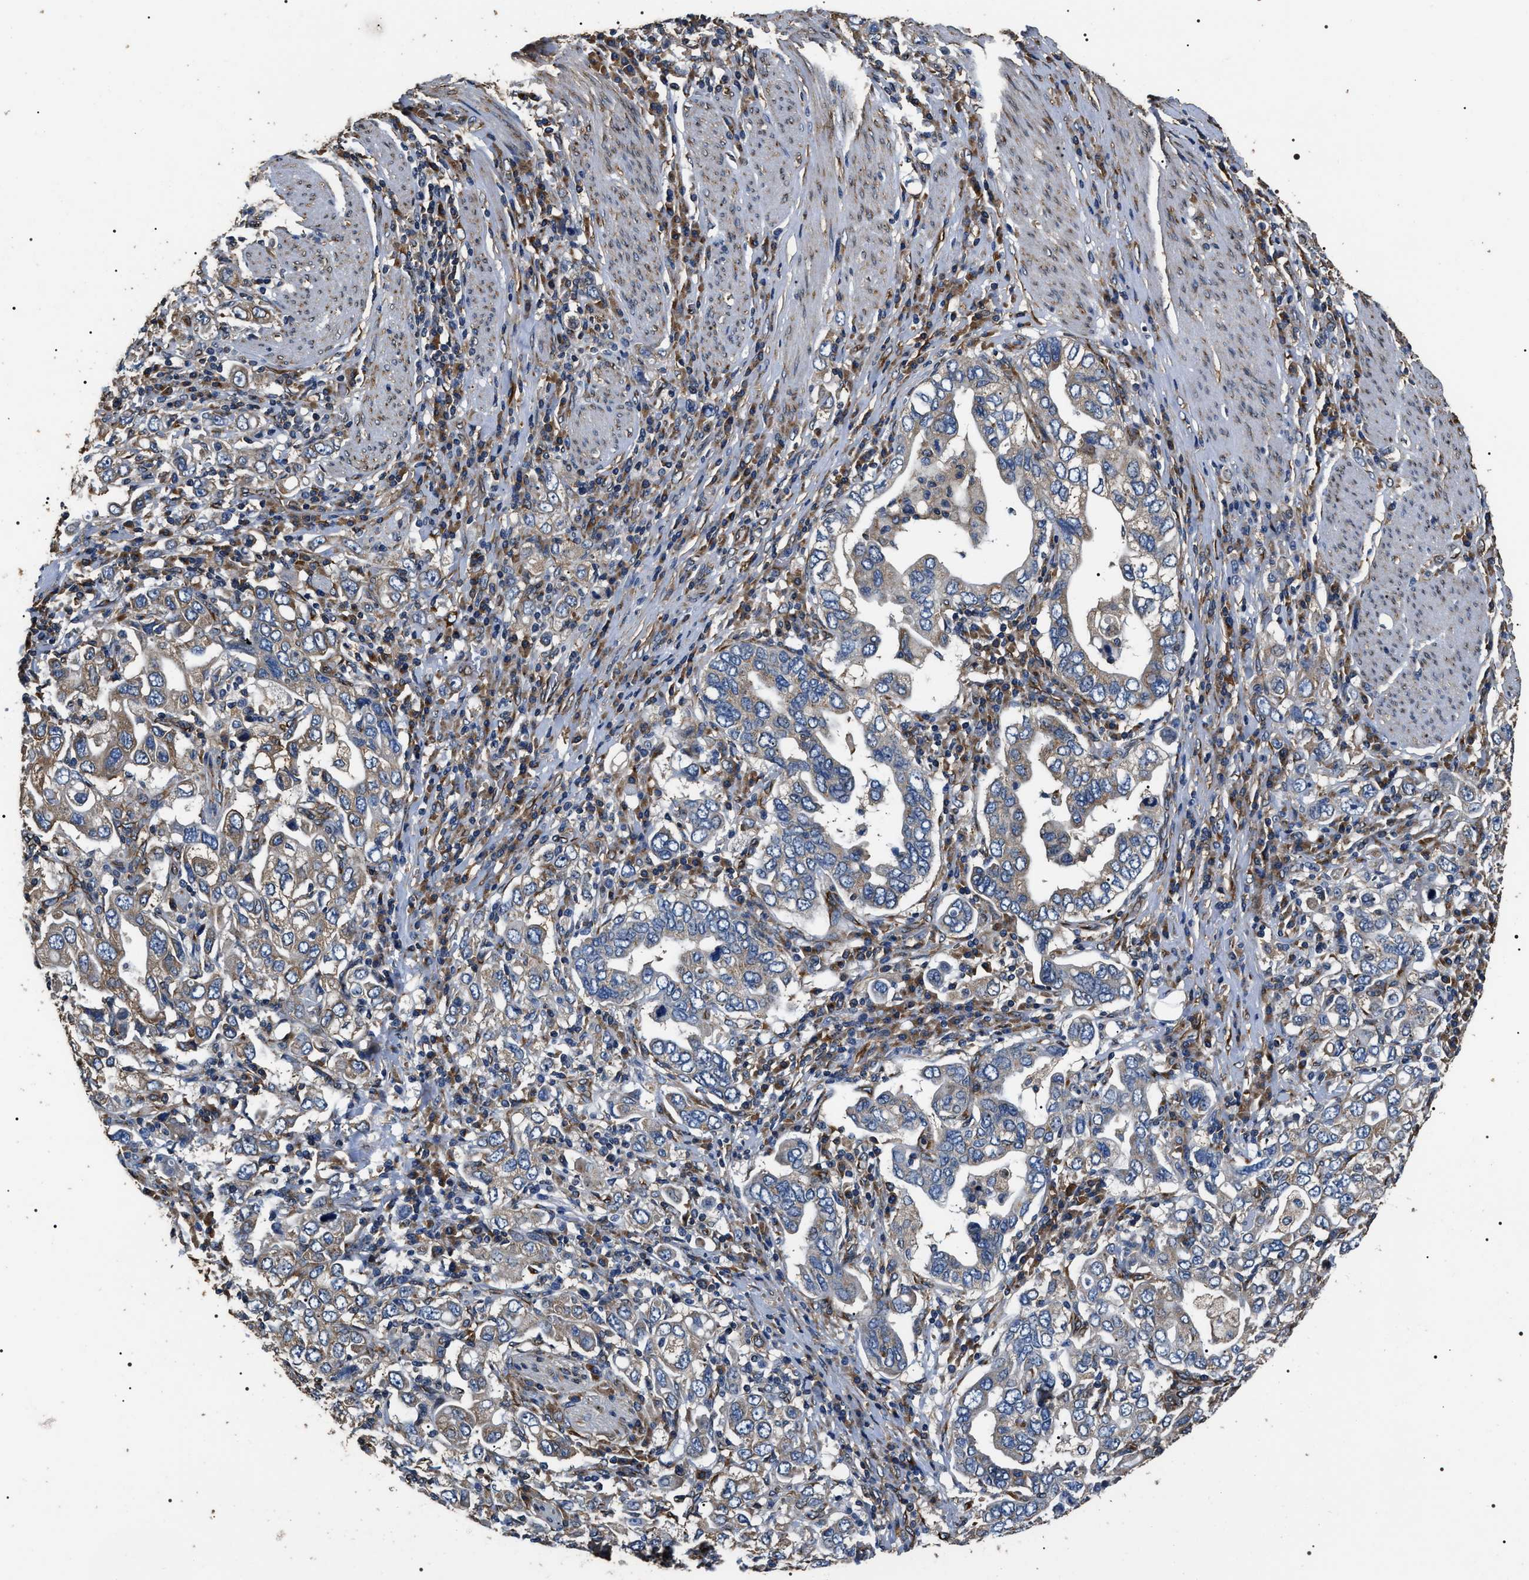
{"staining": {"intensity": "moderate", "quantity": "25%-75%", "location": "cytoplasmic/membranous"}, "tissue": "stomach cancer", "cell_type": "Tumor cells", "image_type": "cancer", "snomed": [{"axis": "morphology", "description": "Adenocarcinoma, NOS"}, {"axis": "topography", "description": "Stomach, upper"}], "caption": "This micrograph shows IHC staining of adenocarcinoma (stomach), with medium moderate cytoplasmic/membranous positivity in about 25%-75% of tumor cells.", "gene": "KTN1", "patient": {"sex": "male", "age": 62}}